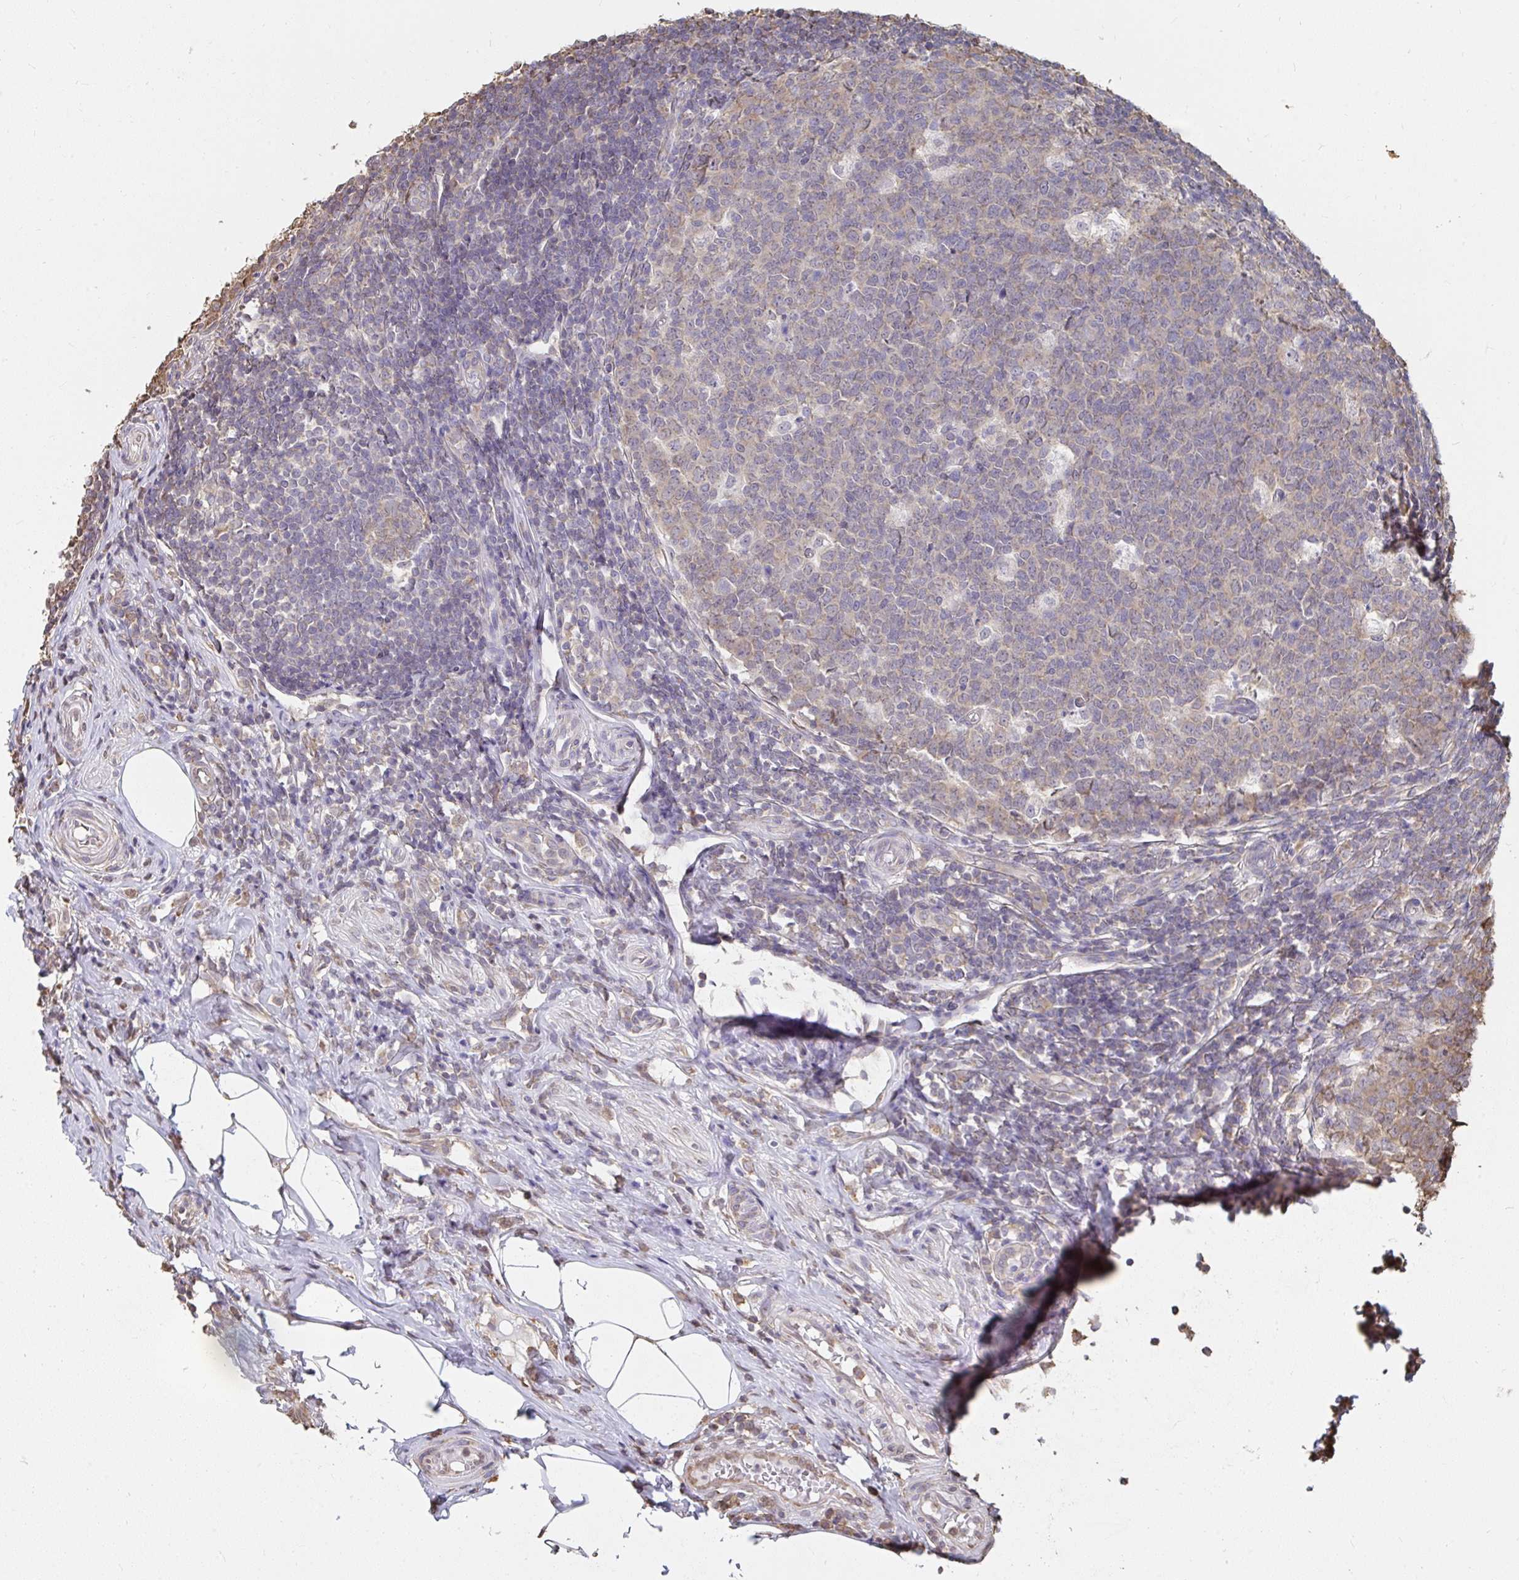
{"staining": {"intensity": "moderate", "quantity": ">75%", "location": "cytoplasmic/membranous"}, "tissue": "appendix", "cell_type": "Glandular cells", "image_type": "normal", "snomed": [{"axis": "morphology", "description": "Normal tissue, NOS"}, {"axis": "topography", "description": "Appendix"}], "caption": "The histopathology image reveals staining of benign appendix, revealing moderate cytoplasmic/membranous protein staining (brown color) within glandular cells.", "gene": "SYNCRIP", "patient": {"sex": "male", "age": 18}}